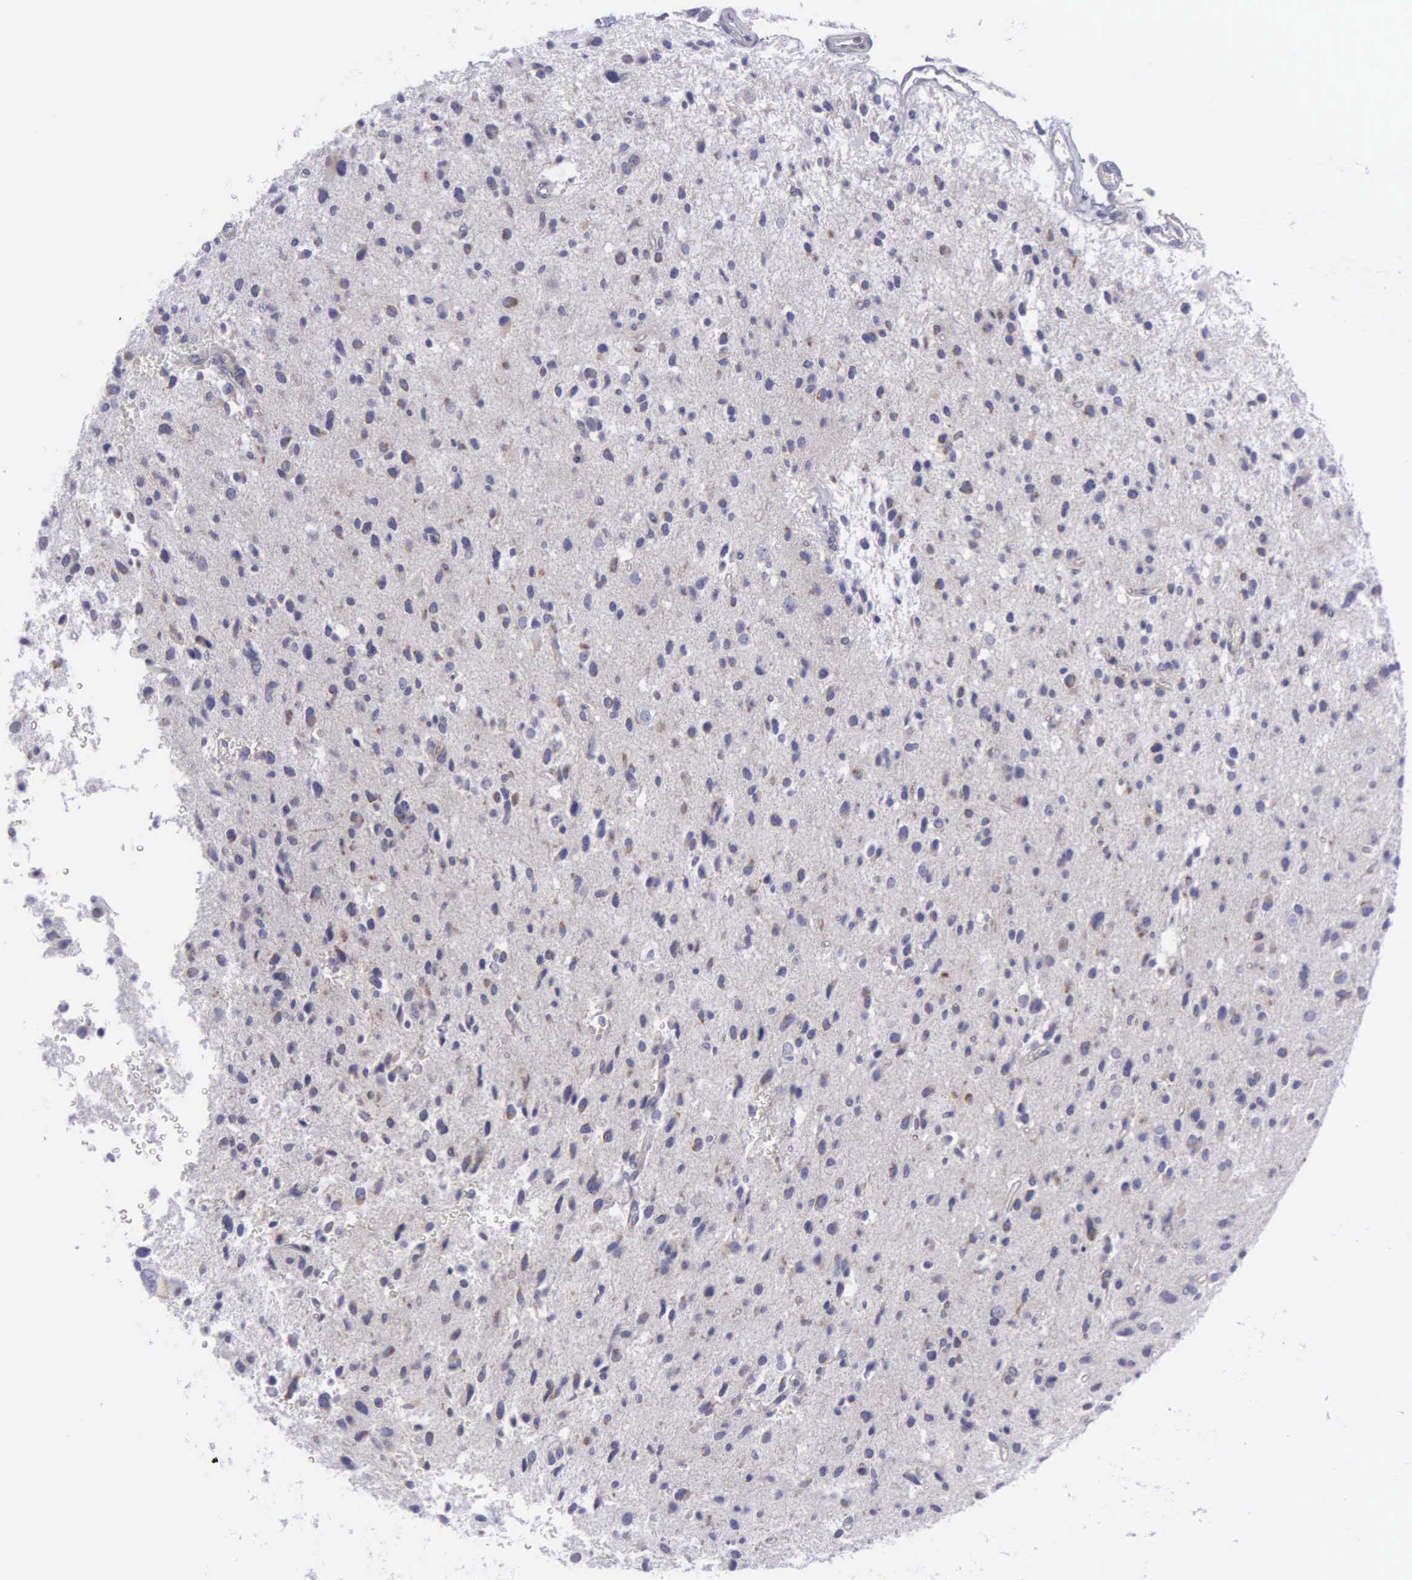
{"staining": {"intensity": "negative", "quantity": "none", "location": "none"}, "tissue": "glioma", "cell_type": "Tumor cells", "image_type": "cancer", "snomed": [{"axis": "morphology", "description": "Glioma, malignant, Low grade"}, {"axis": "topography", "description": "Brain"}], "caption": "Tumor cells show no significant expression in malignant glioma (low-grade).", "gene": "SYNJ2BP", "patient": {"sex": "female", "age": 46}}